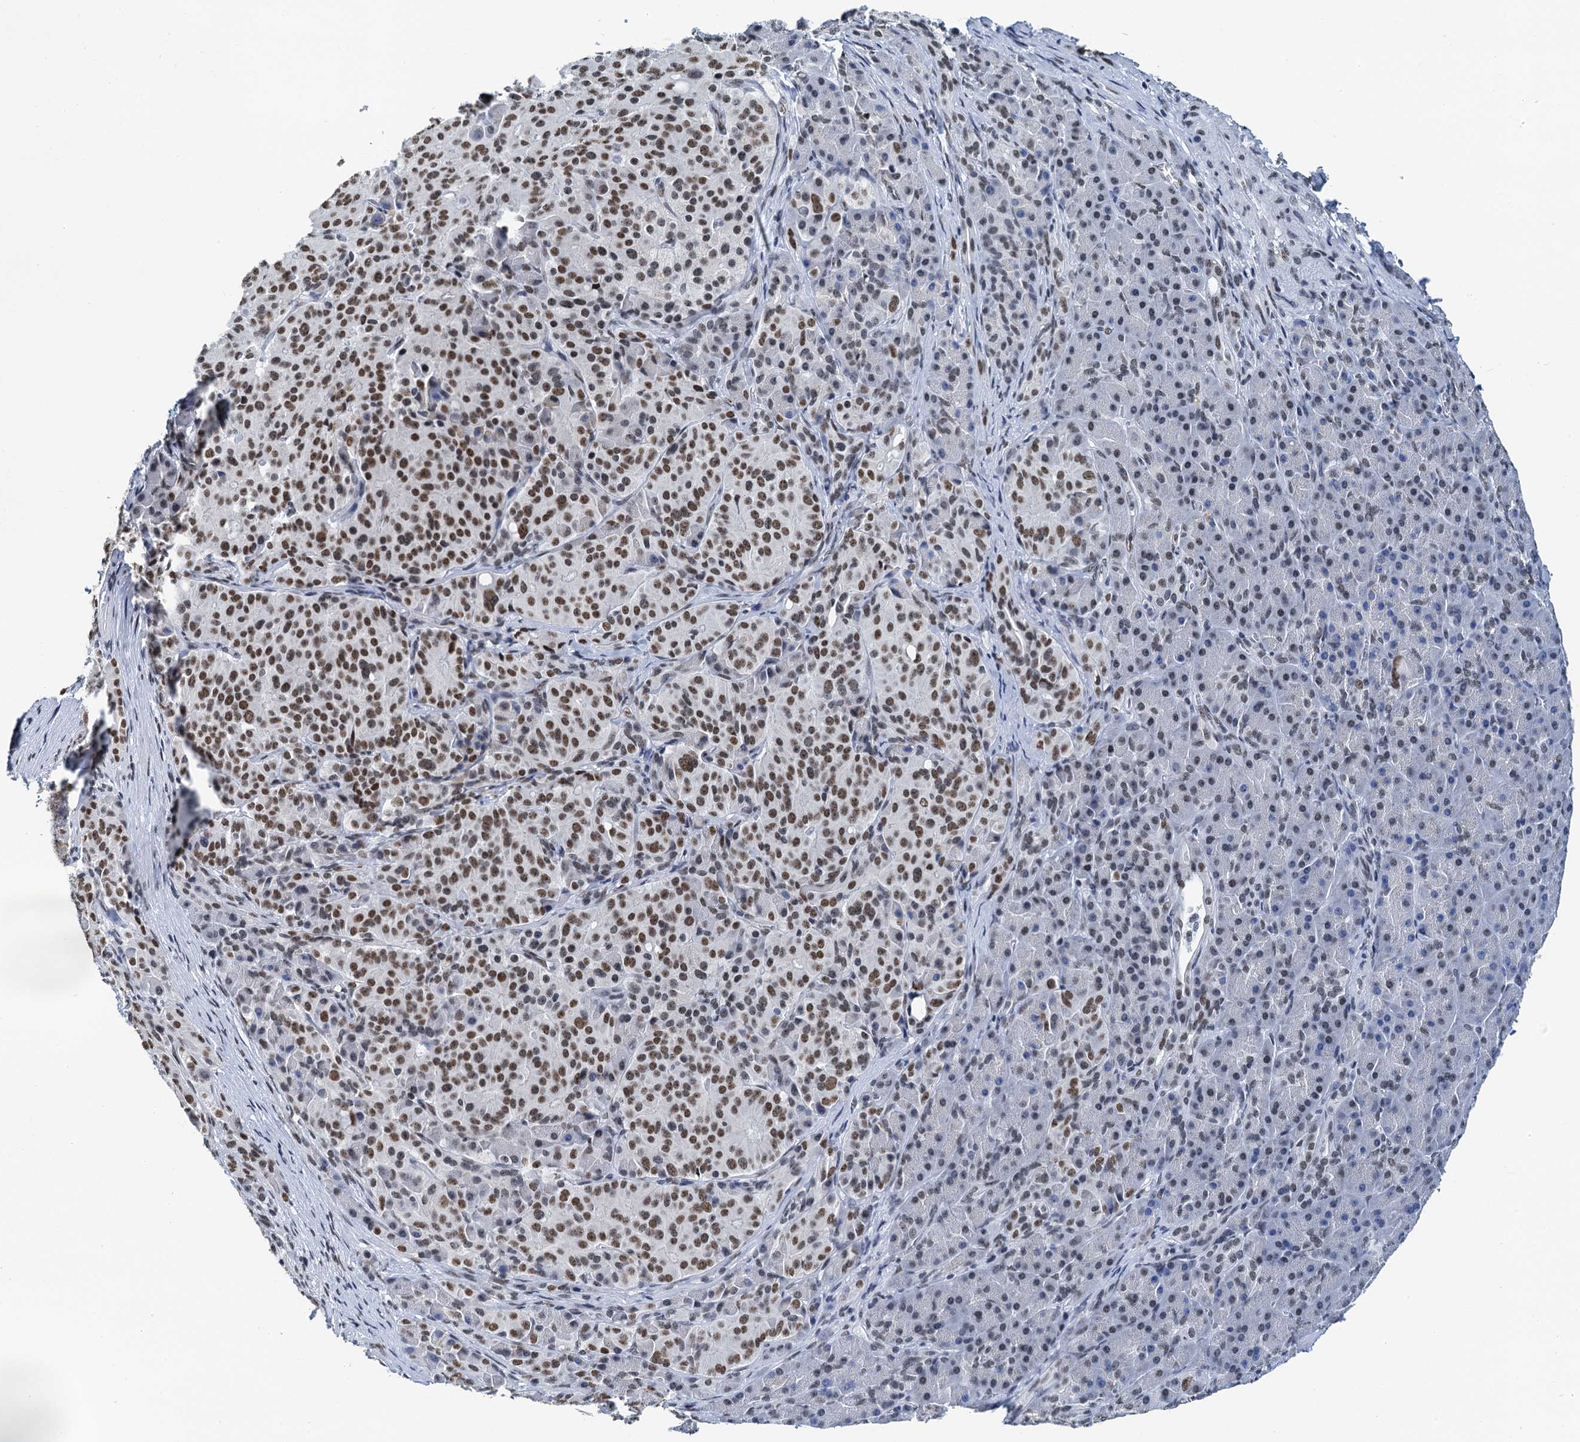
{"staining": {"intensity": "moderate", "quantity": ">75%", "location": "nuclear"}, "tissue": "pancreatic cancer", "cell_type": "Tumor cells", "image_type": "cancer", "snomed": [{"axis": "morphology", "description": "Adenocarcinoma, NOS"}, {"axis": "topography", "description": "Pancreas"}], "caption": "A histopathology image of human adenocarcinoma (pancreatic) stained for a protein reveals moderate nuclear brown staining in tumor cells.", "gene": "SLTM", "patient": {"sex": "female", "age": 74}}